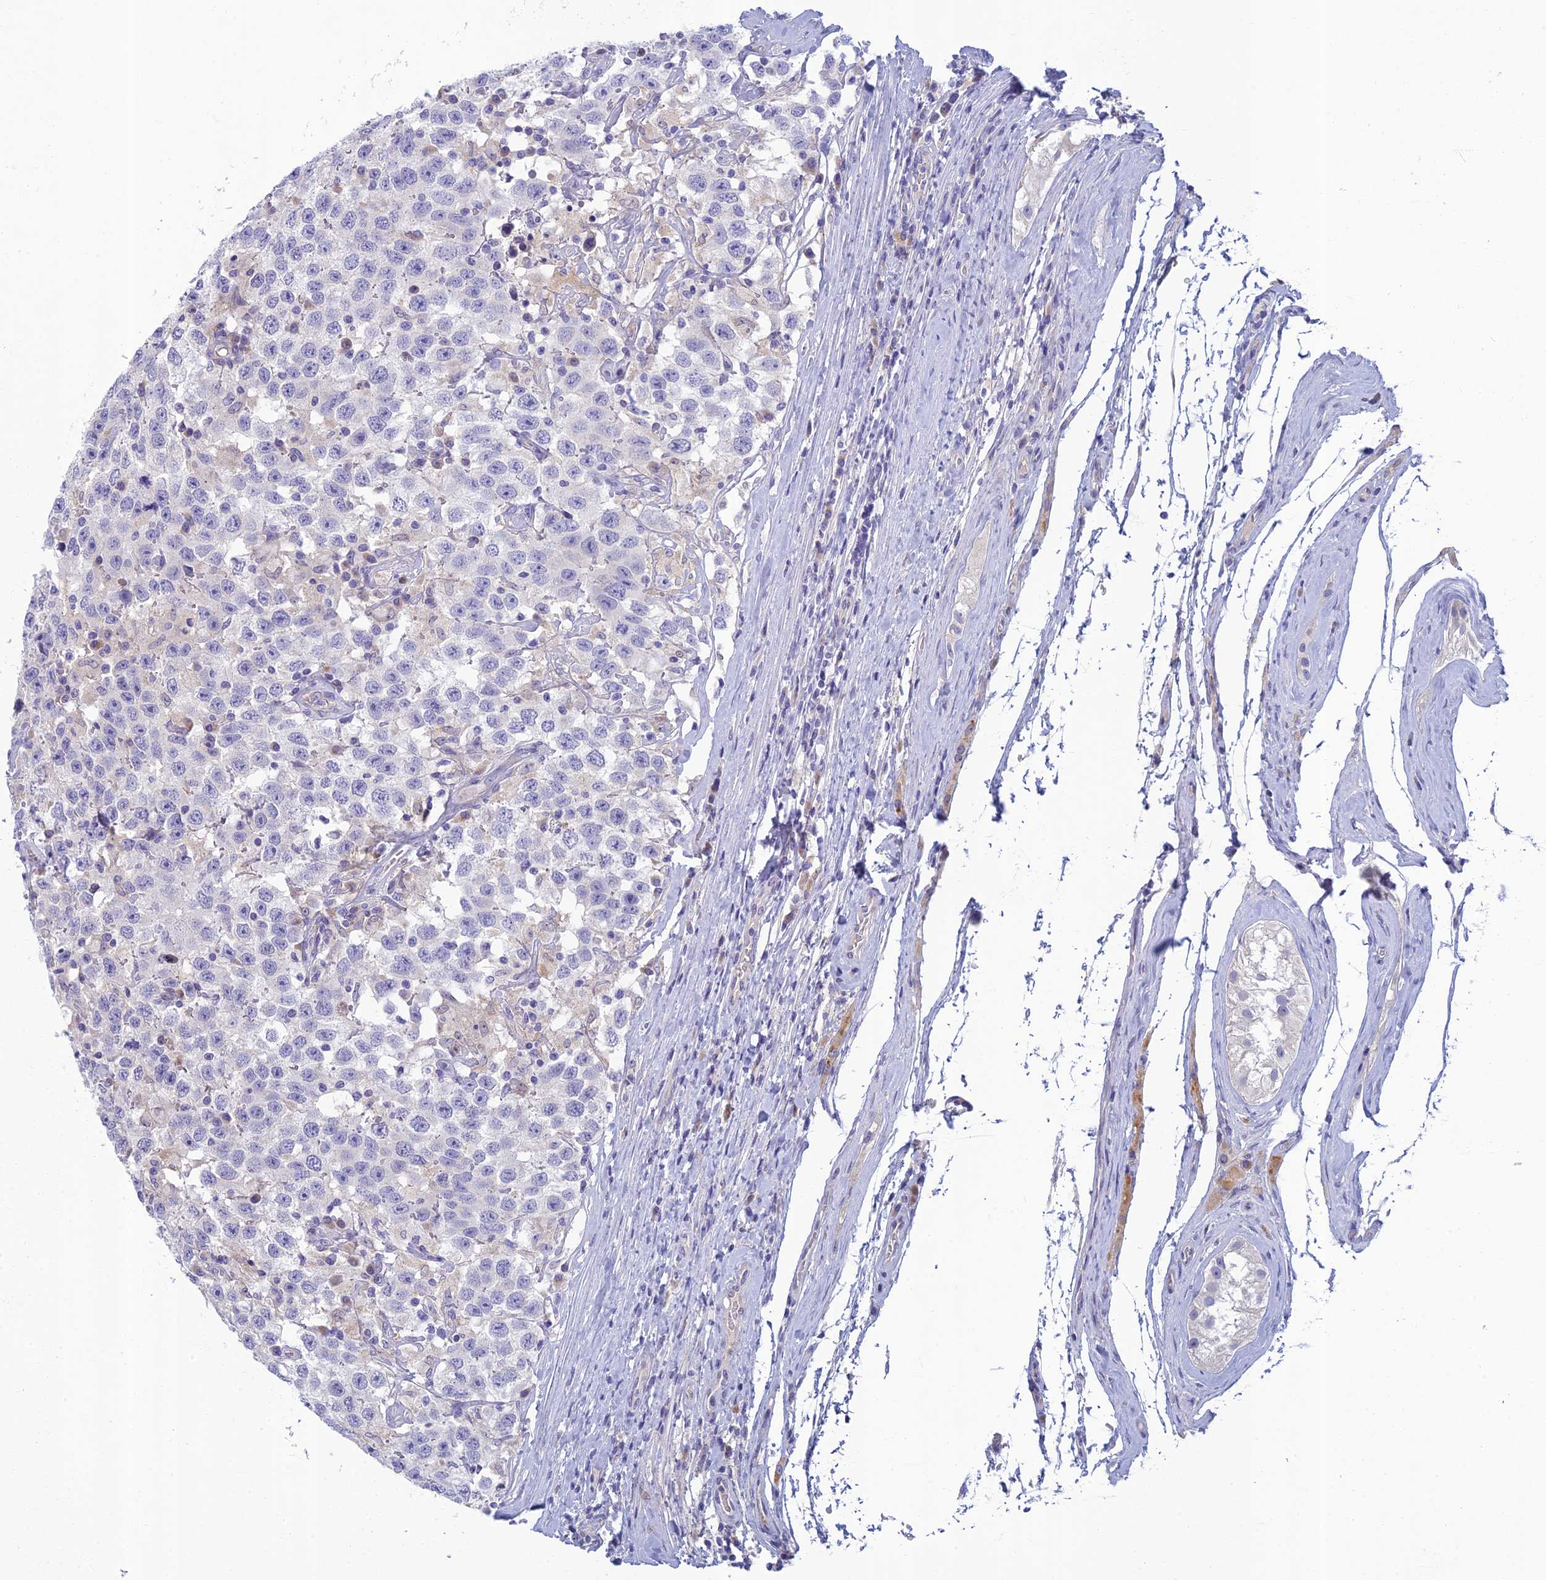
{"staining": {"intensity": "negative", "quantity": "none", "location": "none"}, "tissue": "testis cancer", "cell_type": "Tumor cells", "image_type": "cancer", "snomed": [{"axis": "morphology", "description": "Seminoma, NOS"}, {"axis": "topography", "description": "Testis"}], "caption": "IHC histopathology image of testis cancer (seminoma) stained for a protein (brown), which reveals no expression in tumor cells.", "gene": "SLC25A41", "patient": {"sex": "male", "age": 41}}